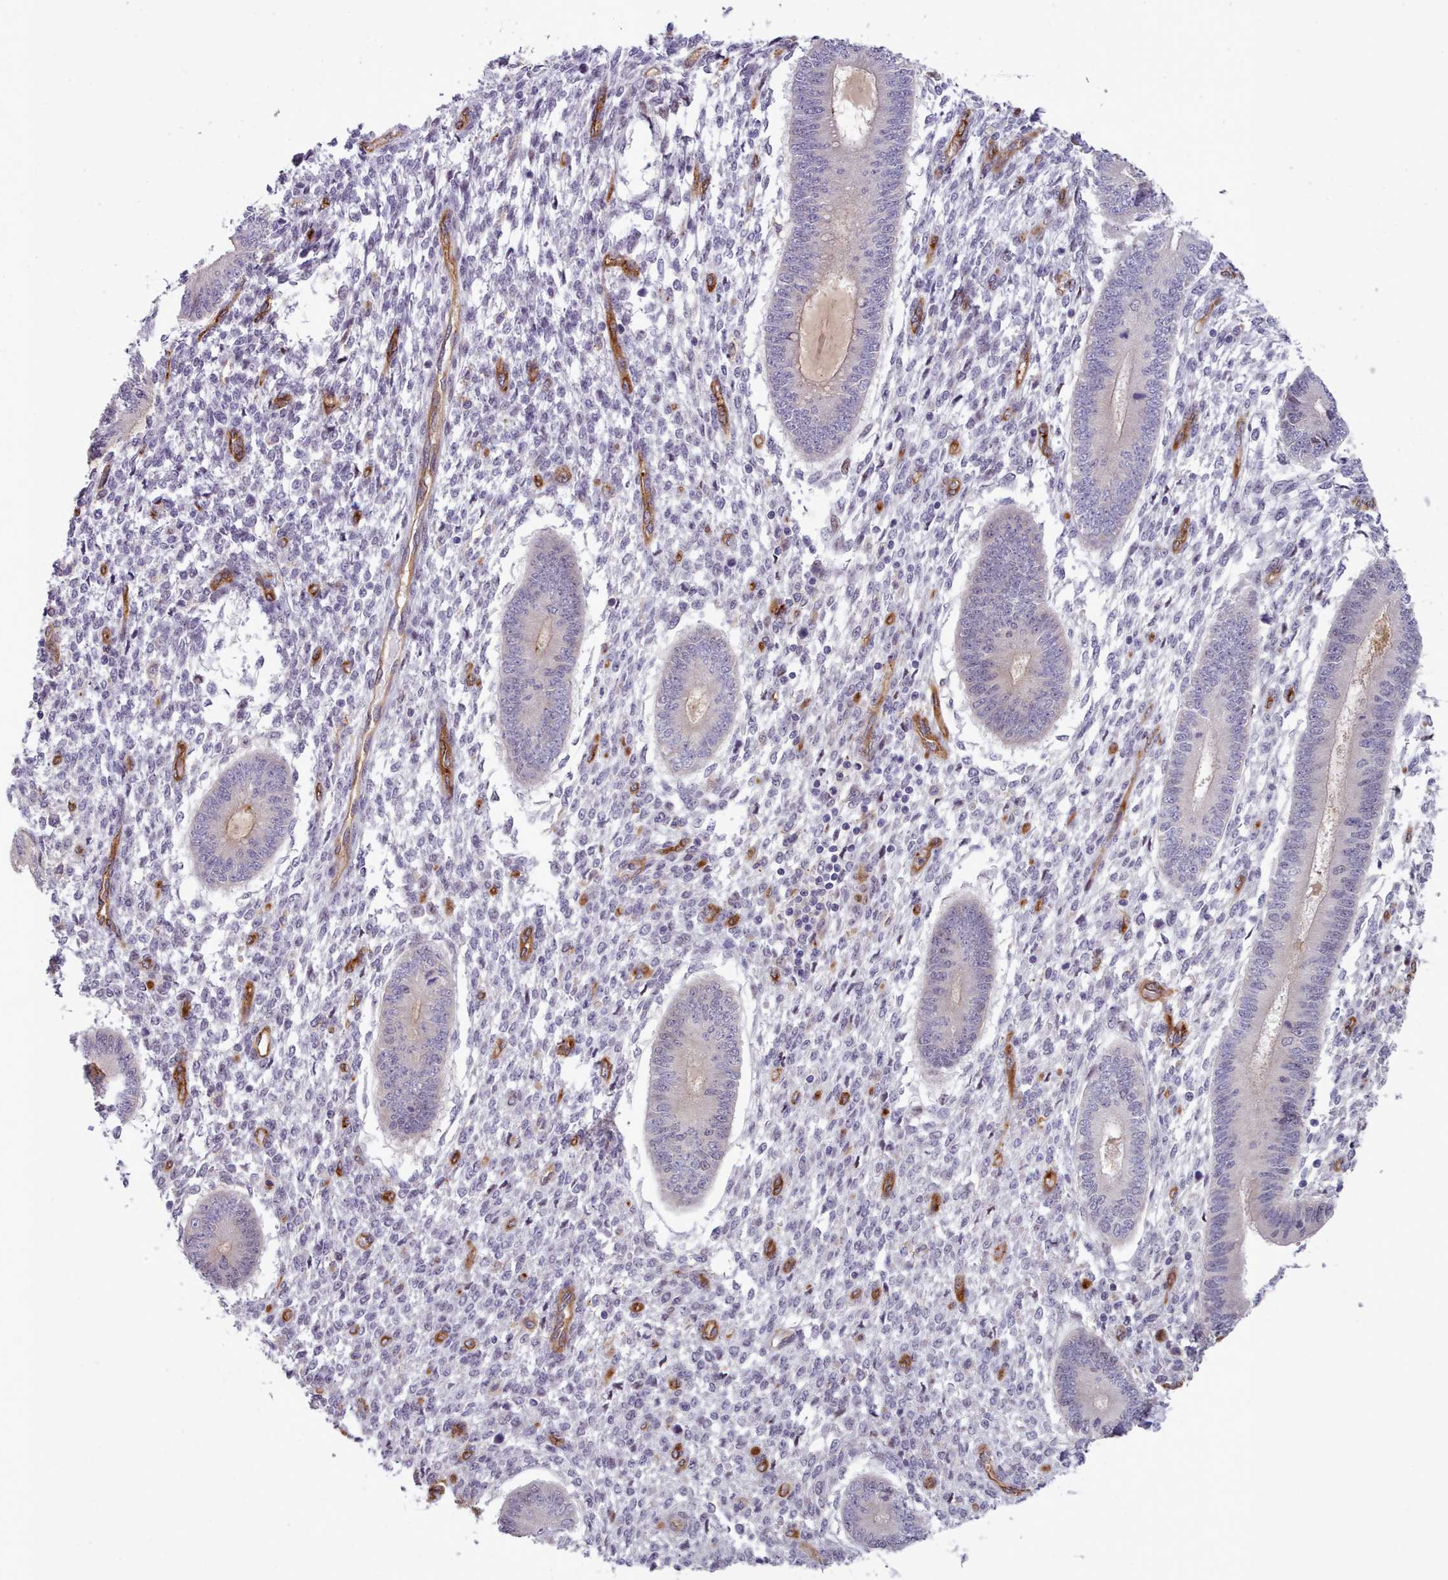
{"staining": {"intensity": "negative", "quantity": "none", "location": "none"}, "tissue": "endometrium", "cell_type": "Cells in endometrial stroma", "image_type": "normal", "snomed": [{"axis": "morphology", "description": "Normal tissue, NOS"}, {"axis": "topography", "description": "Endometrium"}], "caption": "Immunohistochemistry (IHC) histopathology image of unremarkable human endometrium stained for a protein (brown), which reveals no expression in cells in endometrial stroma. (Brightfield microscopy of DAB (3,3'-diaminobenzidine) IHC at high magnification).", "gene": "CD300LF", "patient": {"sex": "female", "age": 49}}